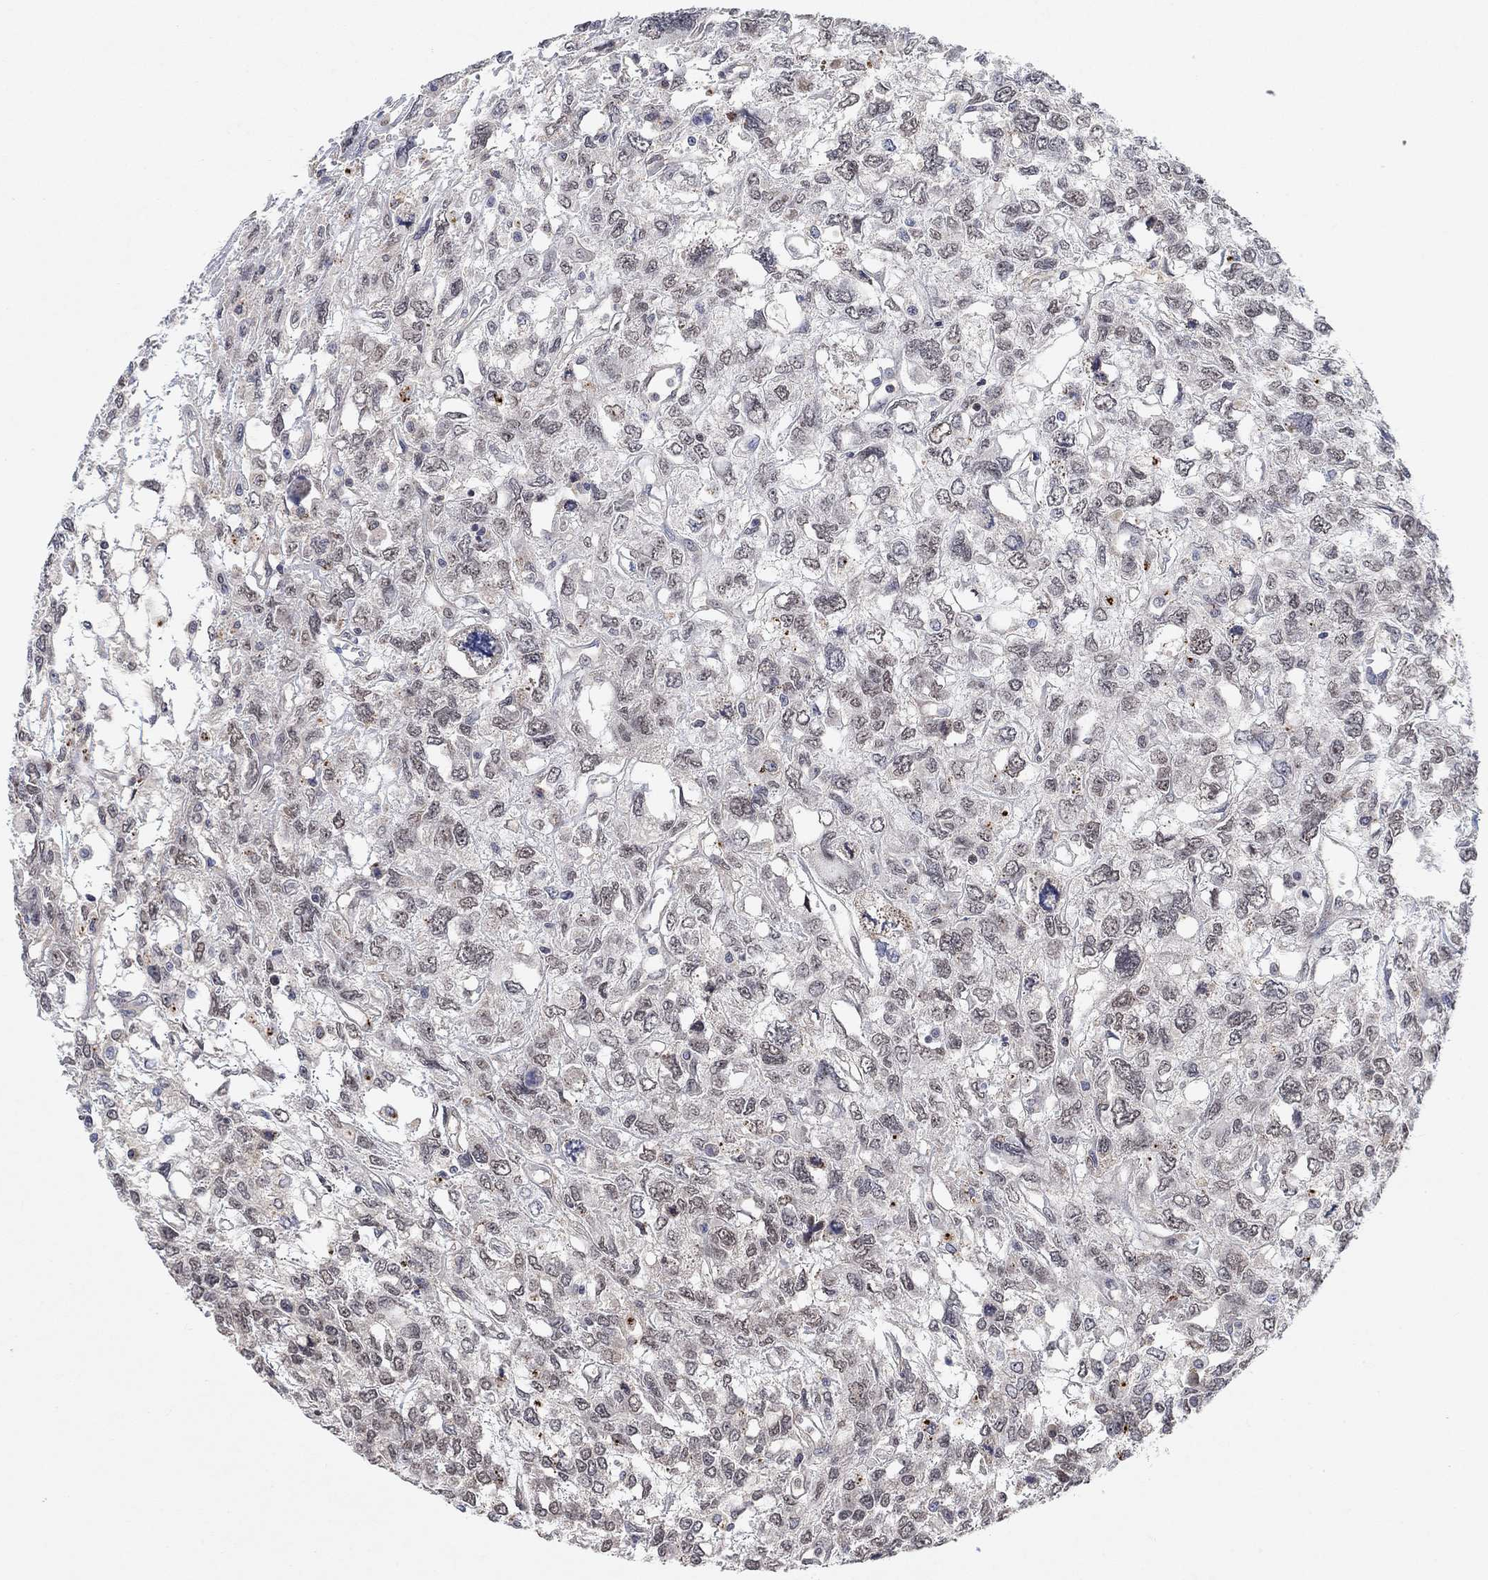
{"staining": {"intensity": "moderate", "quantity": "<25%", "location": "nuclear"}, "tissue": "testis cancer", "cell_type": "Tumor cells", "image_type": "cancer", "snomed": [{"axis": "morphology", "description": "Seminoma, NOS"}, {"axis": "topography", "description": "Testis"}], "caption": "Immunohistochemical staining of human seminoma (testis) displays low levels of moderate nuclear expression in approximately <25% of tumor cells. (DAB (3,3'-diaminobenzidine) IHC with brightfield microscopy, high magnification).", "gene": "THAP8", "patient": {"sex": "male", "age": 52}}